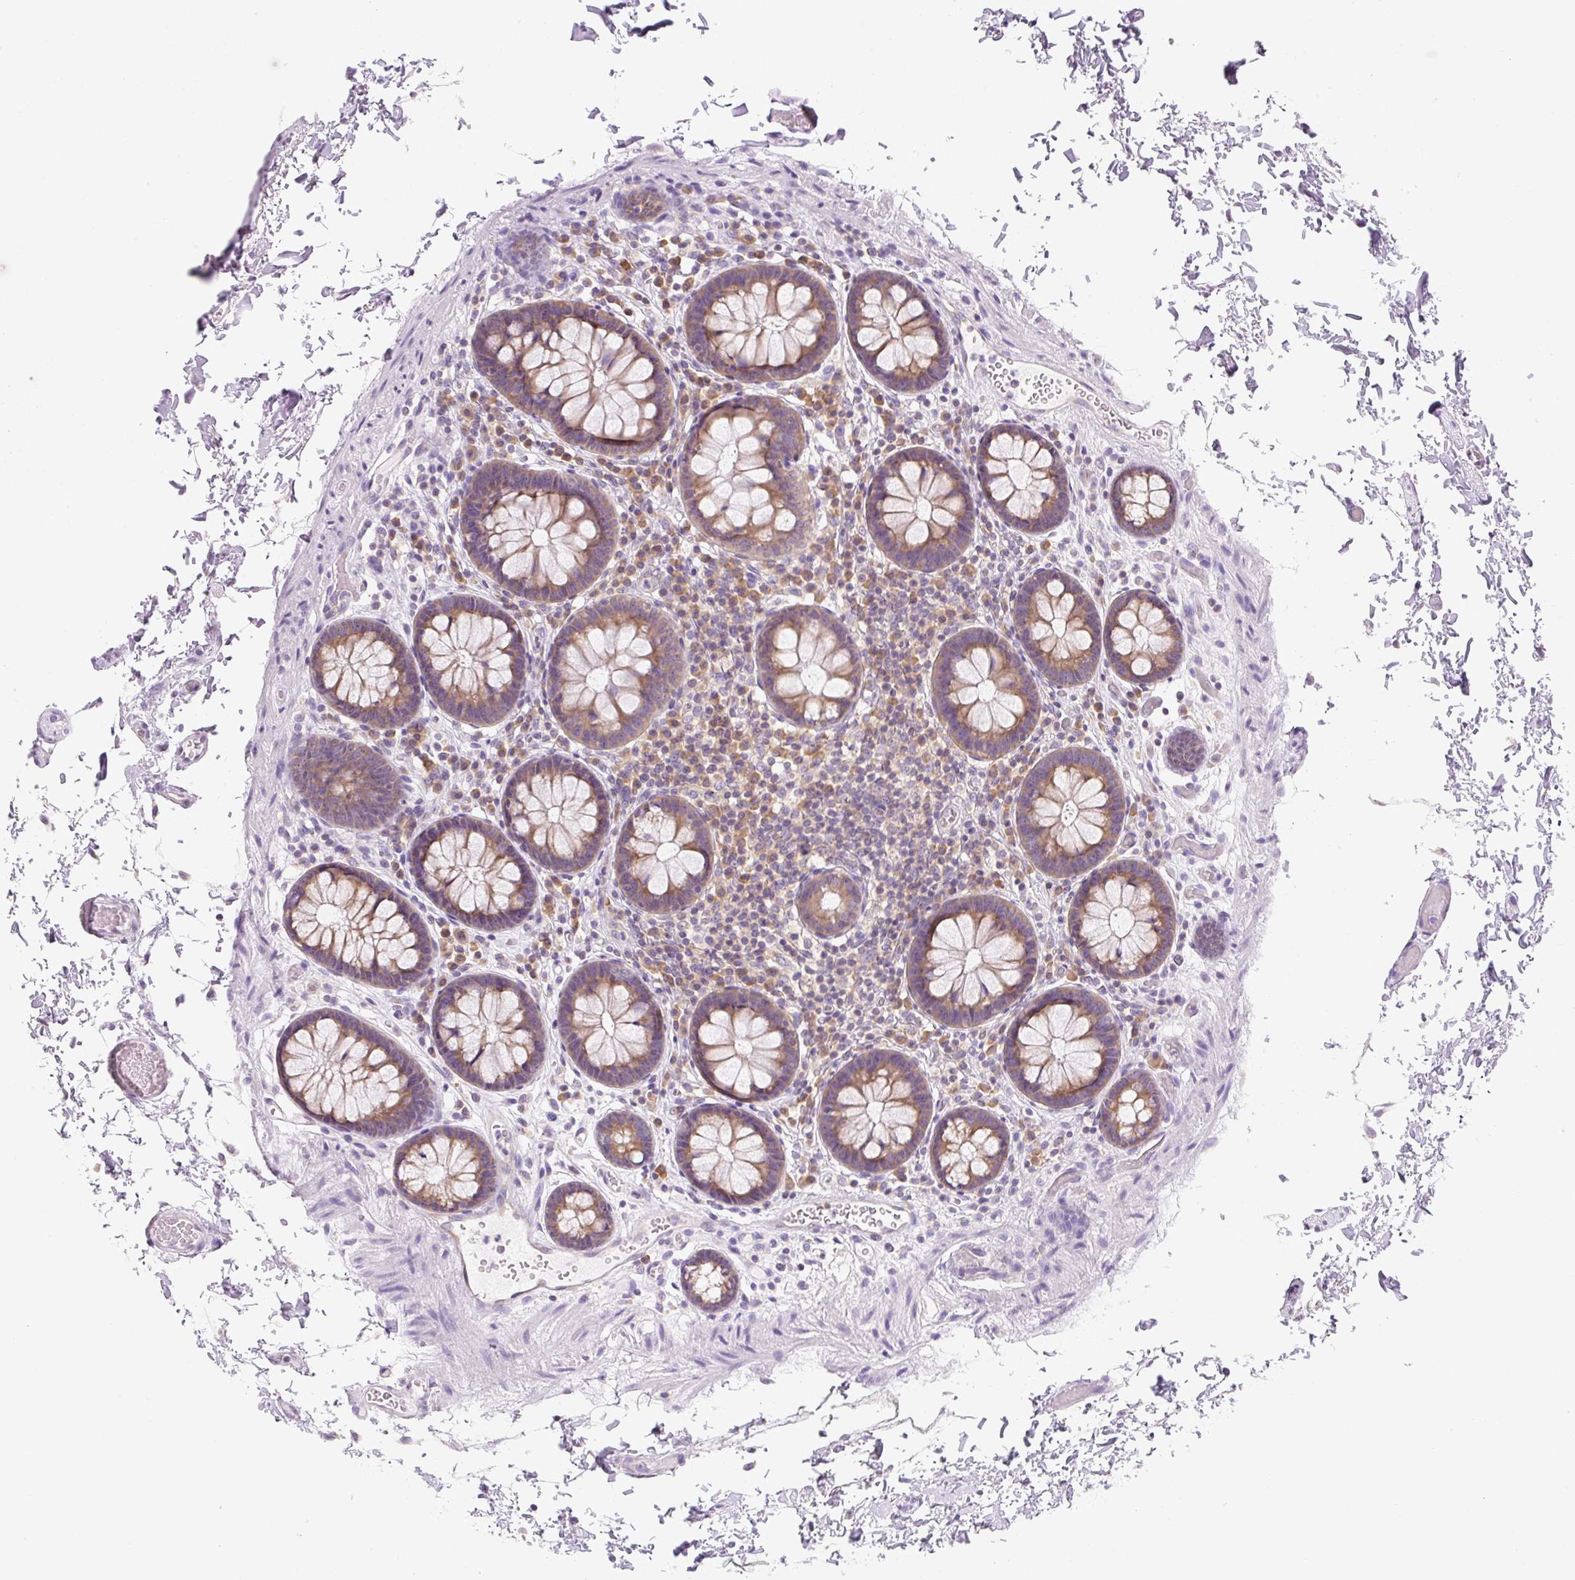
{"staining": {"intensity": "negative", "quantity": "none", "location": "none"}, "tissue": "colon", "cell_type": "Endothelial cells", "image_type": "normal", "snomed": [{"axis": "morphology", "description": "Normal tissue, NOS"}, {"axis": "topography", "description": "Colon"}, {"axis": "topography", "description": "Peripheral nerve tissue"}], "caption": "Immunohistochemical staining of normal colon demonstrates no significant positivity in endothelial cells. (DAB immunohistochemistry visualized using brightfield microscopy, high magnification).", "gene": "RPL18A", "patient": {"sex": "male", "age": 84}}